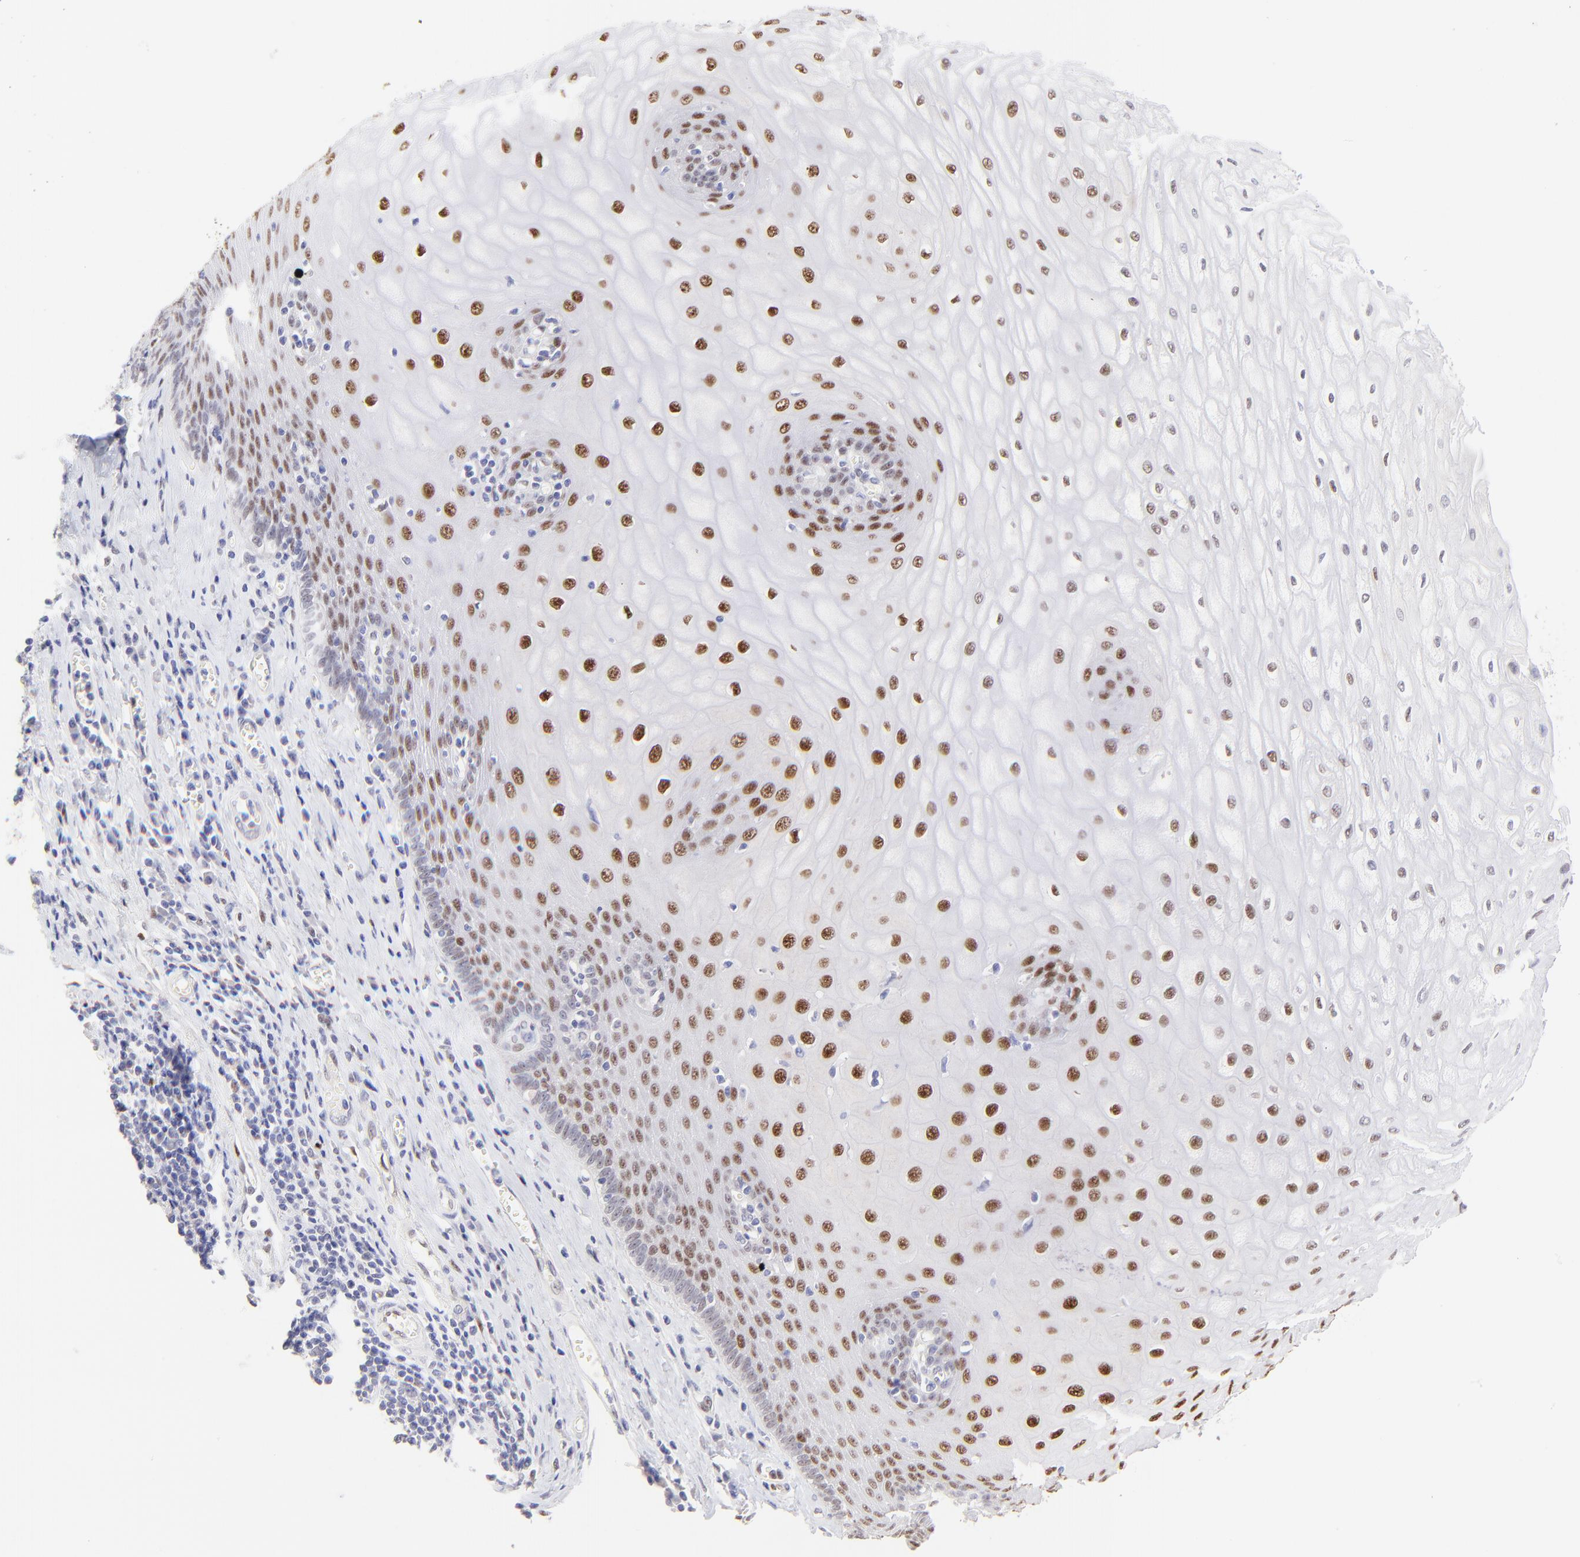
{"staining": {"intensity": "strong", "quantity": "25%-75%", "location": "nuclear"}, "tissue": "esophagus", "cell_type": "Squamous epithelial cells", "image_type": "normal", "snomed": [{"axis": "morphology", "description": "Normal tissue, NOS"}, {"axis": "morphology", "description": "Squamous cell carcinoma, NOS"}, {"axis": "topography", "description": "Esophagus"}], "caption": "Immunohistochemical staining of unremarkable human esophagus demonstrates strong nuclear protein staining in approximately 25%-75% of squamous epithelial cells.", "gene": "KLF4", "patient": {"sex": "male", "age": 65}}